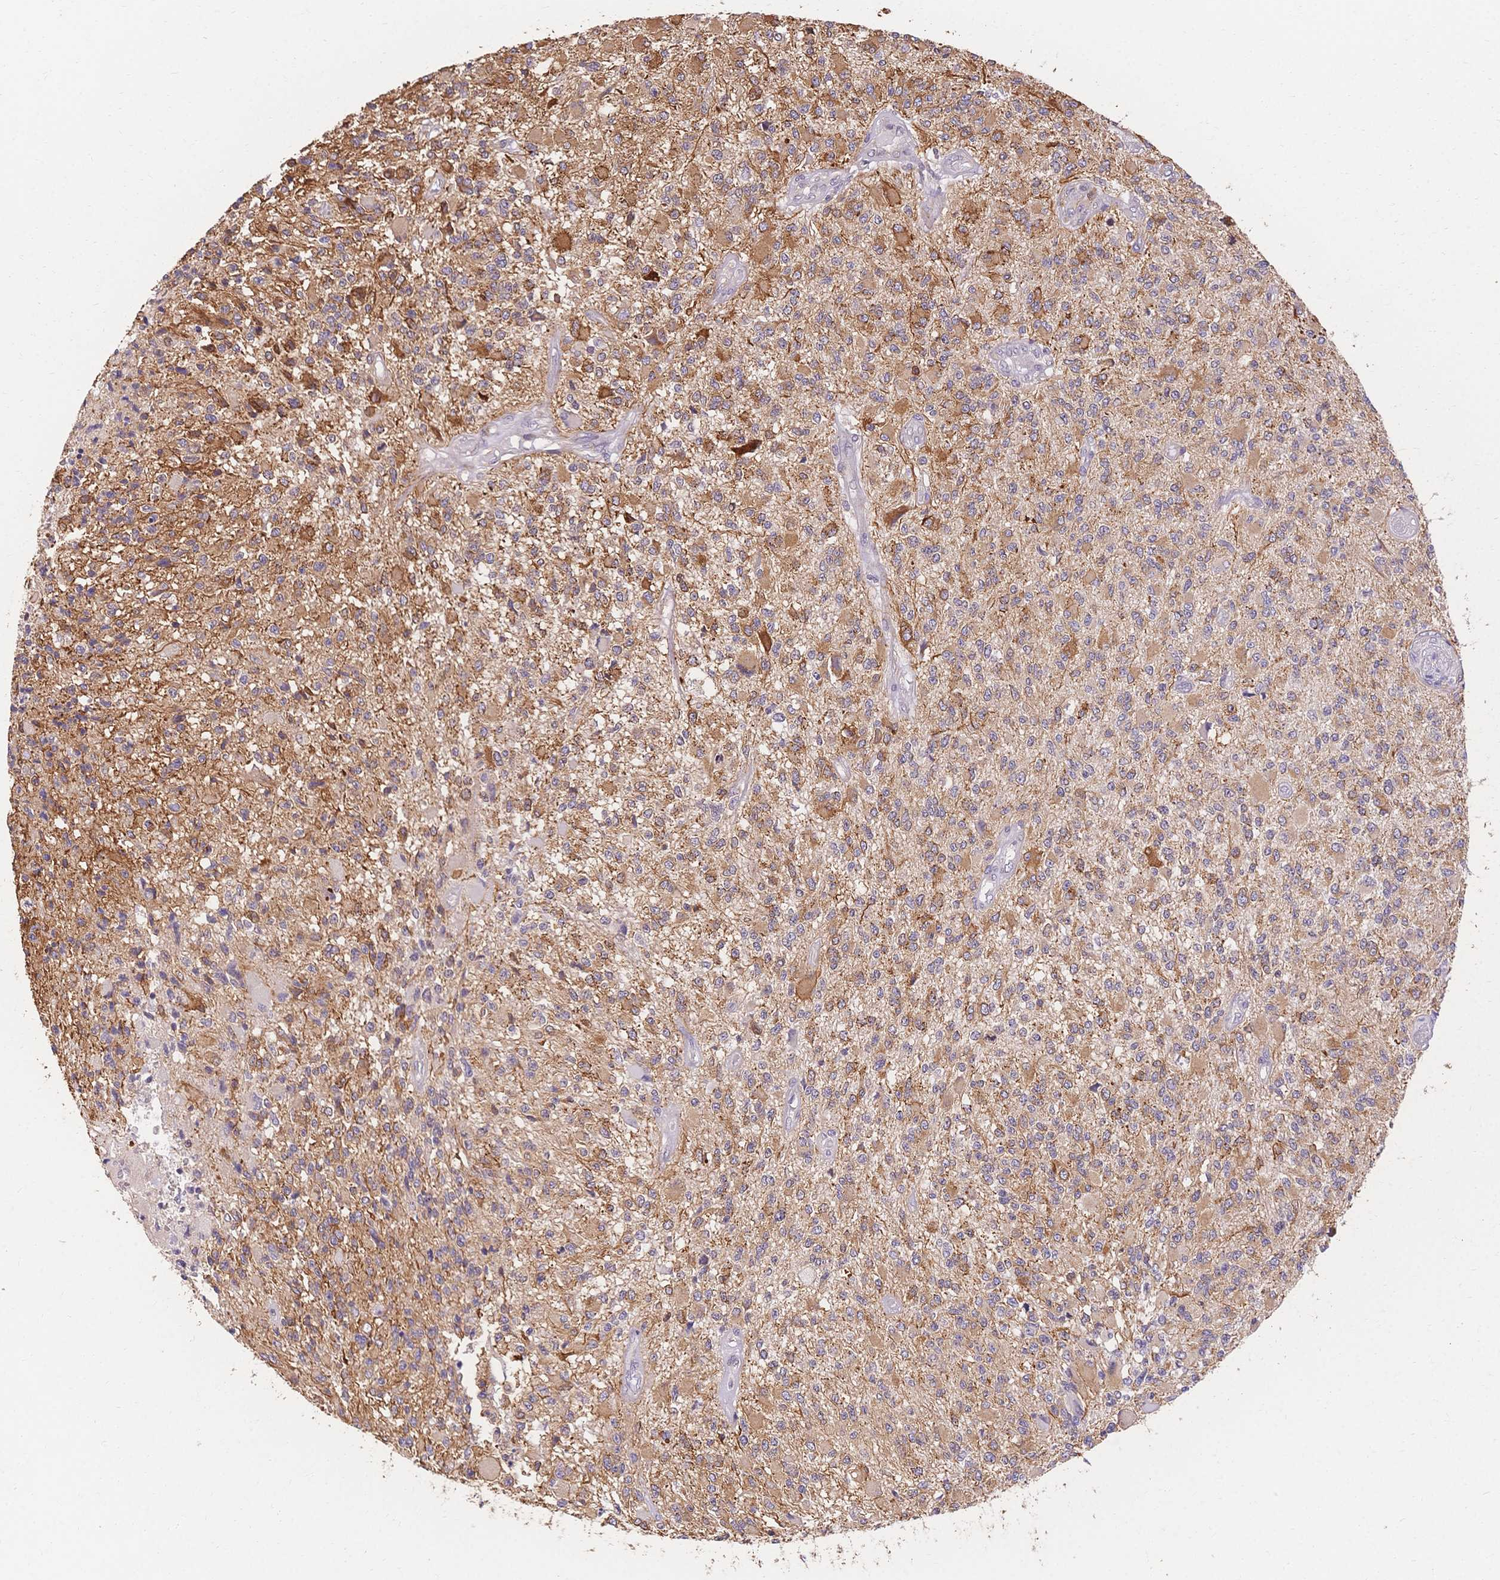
{"staining": {"intensity": "moderate", "quantity": "<25%", "location": "cytoplasmic/membranous"}, "tissue": "glioma", "cell_type": "Tumor cells", "image_type": "cancer", "snomed": [{"axis": "morphology", "description": "Glioma, malignant, High grade"}, {"axis": "topography", "description": "Brain"}], "caption": "Immunohistochemistry (IHC) (DAB) staining of glioma shows moderate cytoplasmic/membranous protein staining in approximately <25% of tumor cells. (DAB = brown stain, brightfield microscopy at high magnification).", "gene": "HS3ST5", "patient": {"sex": "female", "age": 63}}